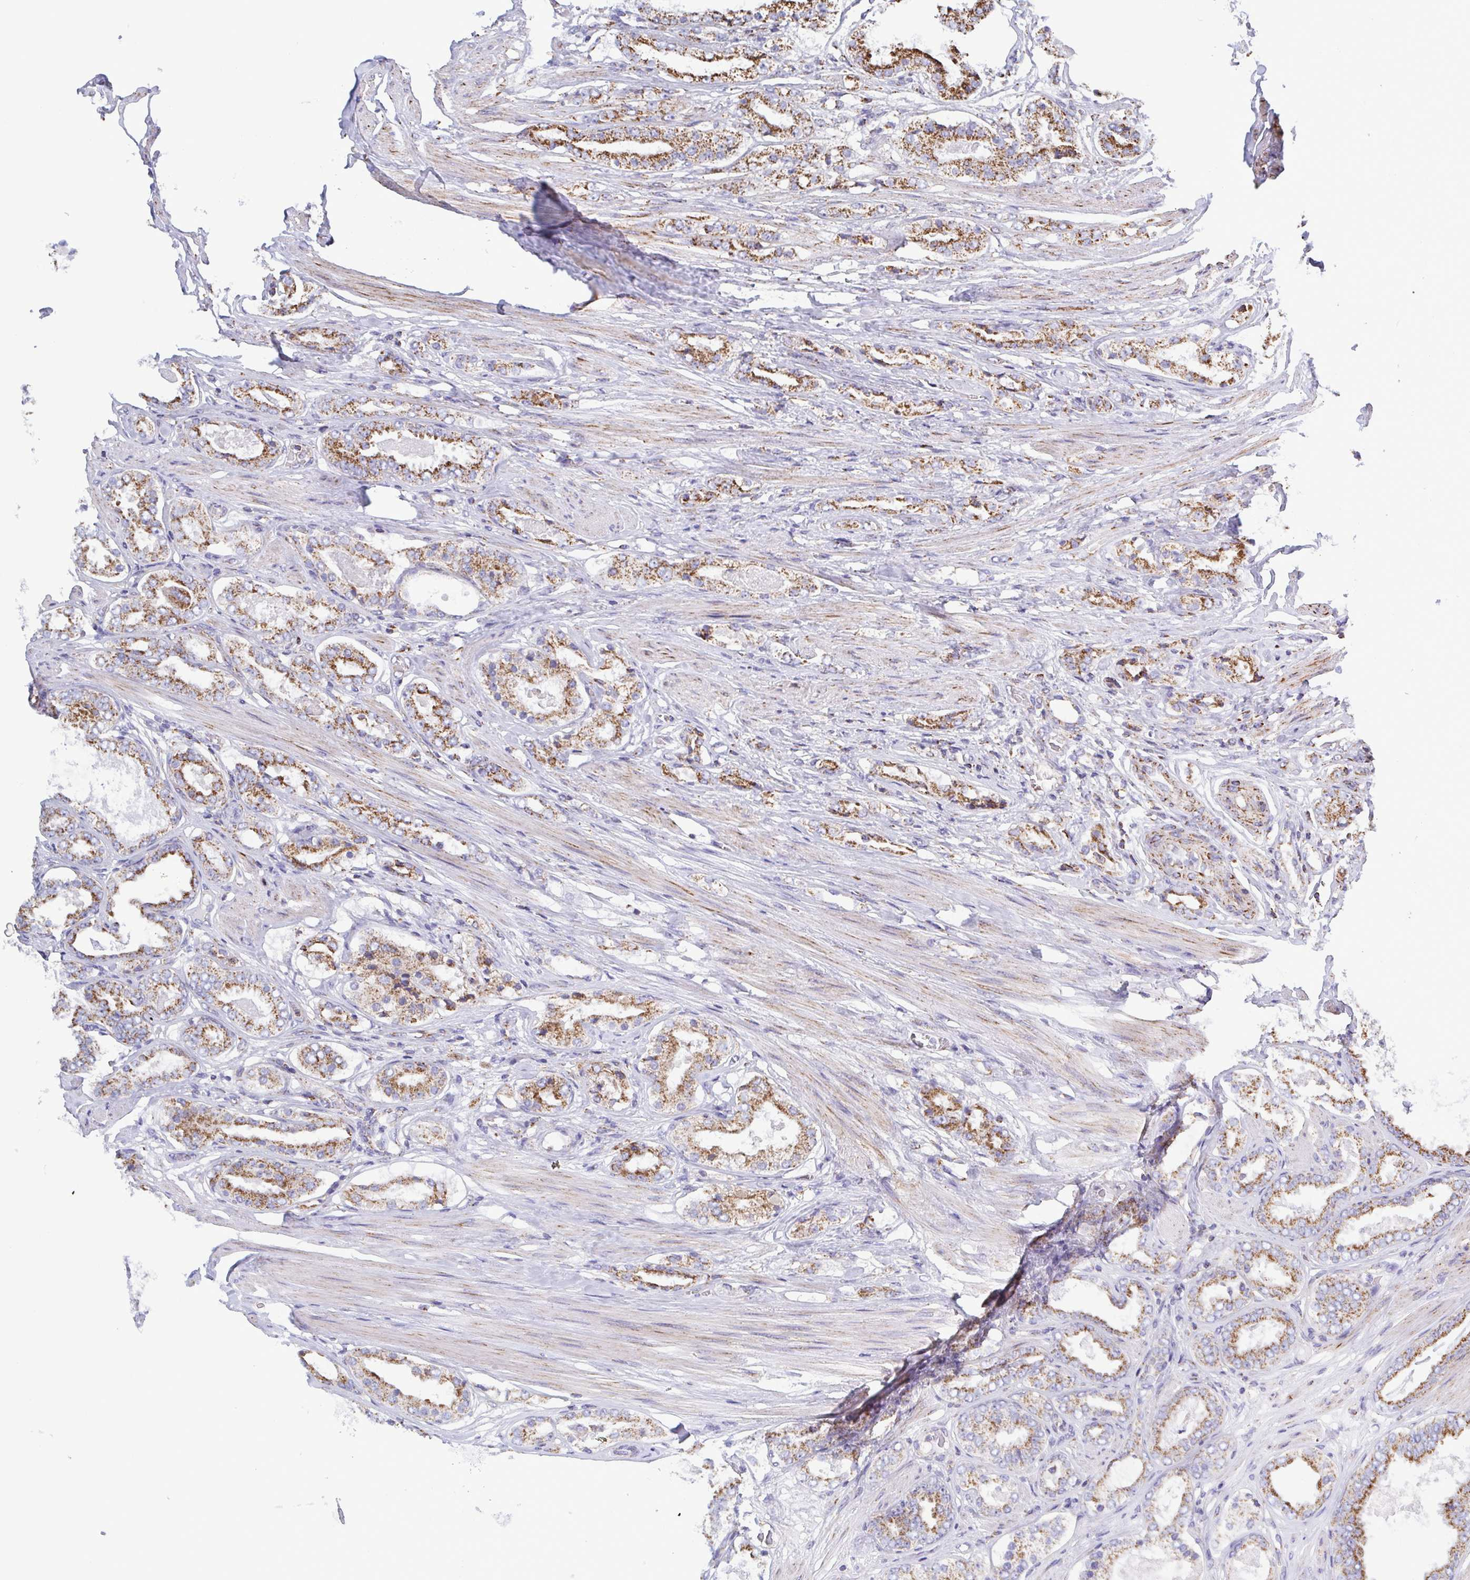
{"staining": {"intensity": "moderate", "quantity": ">75%", "location": "cytoplasmic/membranous"}, "tissue": "prostate cancer", "cell_type": "Tumor cells", "image_type": "cancer", "snomed": [{"axis": "morphology", "description": "Adenocarcinoma, High grade"}, {"axis": "topography", "description": "Prostate"}], "caption": "High-grade adenocarcinoma (prostate) was stained to show a protein in brown. There is medium levels of moderate cytoplasmic/membranous staining in about >75% of tumor cells. (DAB IHC, brown staining for protein, blue staining for nuclei).", "gene": "CSDE1", "patient": {"sex": "male", "age": 63}}